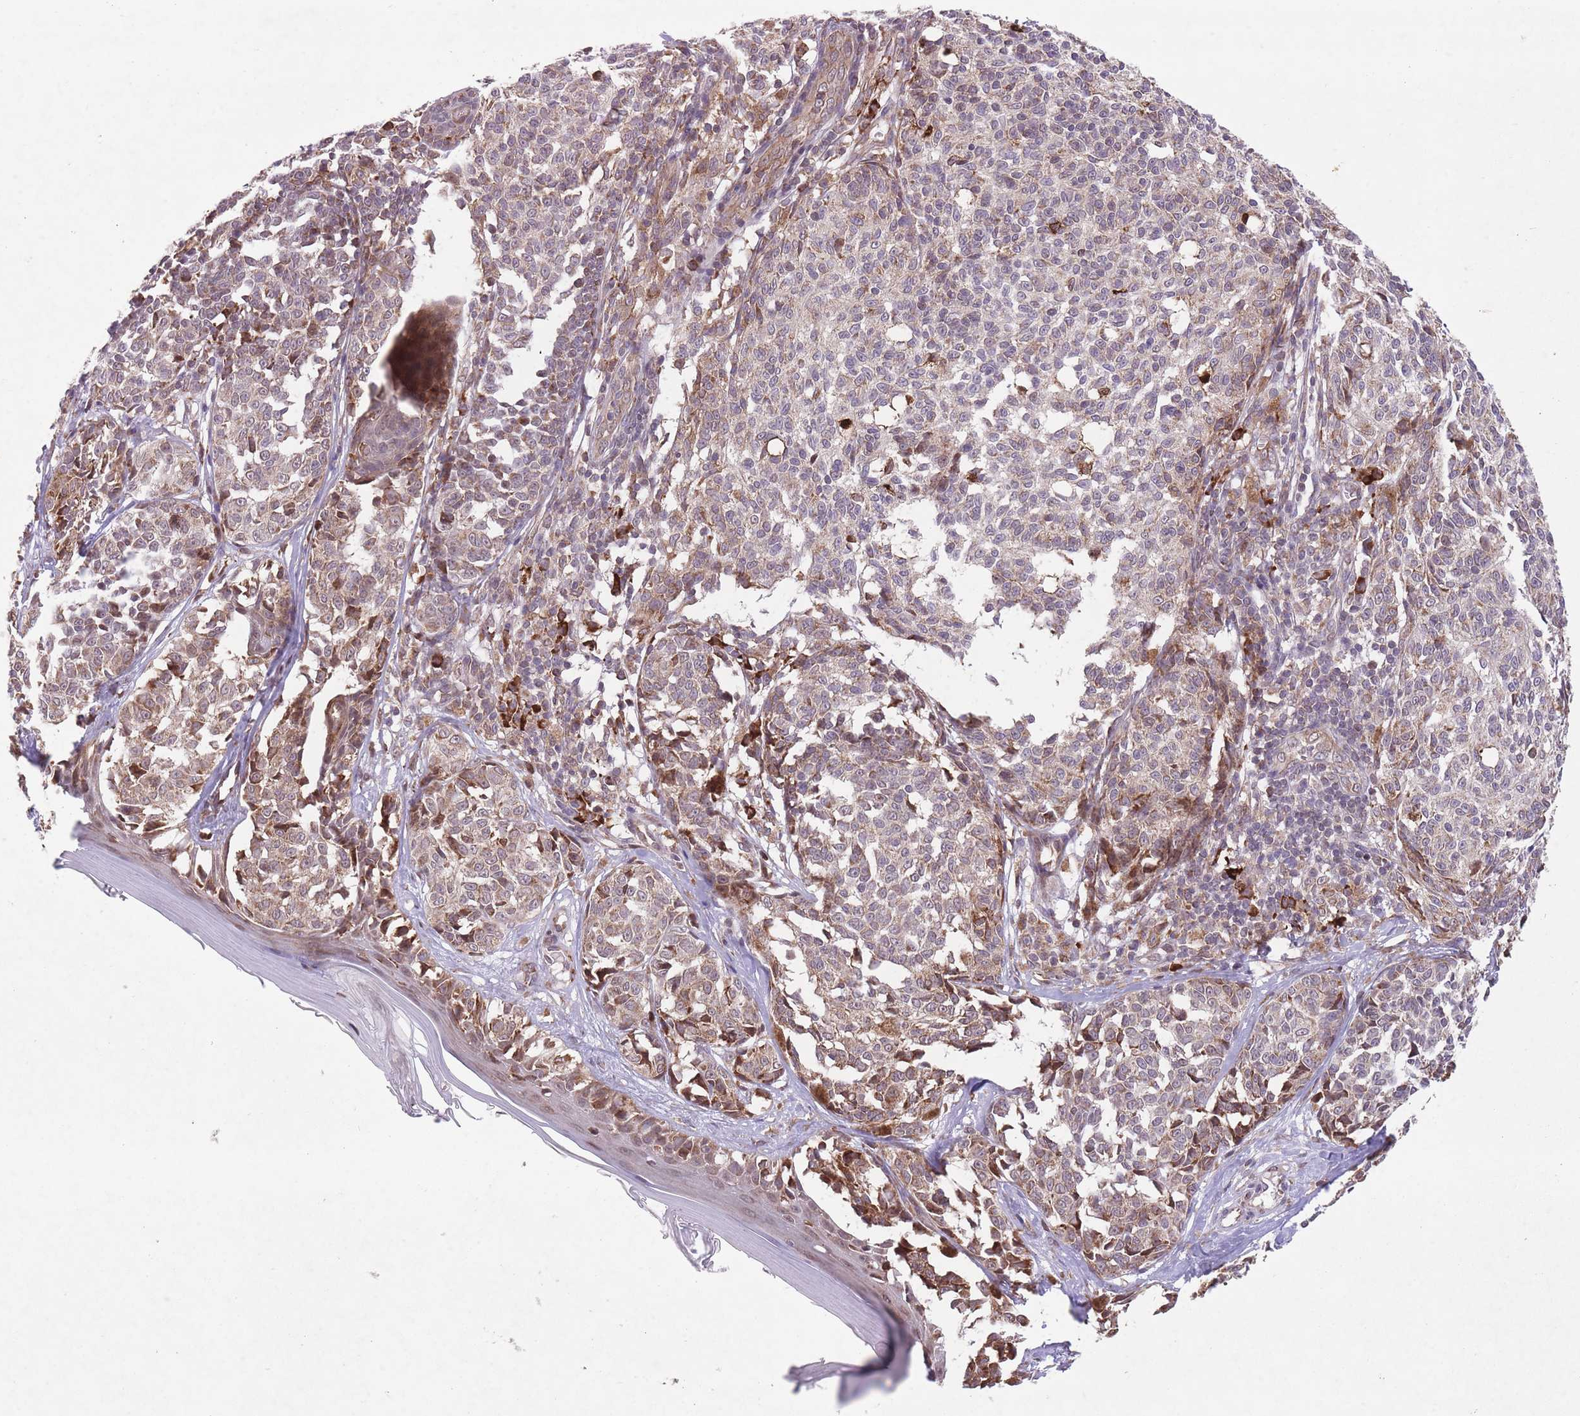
{"staining": {"intensity": "moderate", "quantity": ">75%", "location": "cytoplasmic/membranous"}, "tissue": "melanoma", "cell_type": "Tumor cells", "image_type": "cancer", "snomed": [{"axis": "morphology", "description": "Malignant melanoma, NOS"}, {"axis": "topography", "description": "Skin of upper extremity"}], "caption": "This is an image of IHC staining of malignant melanoma, which shows moderate expression in the cytoplasmic/membranous of tumor cells.", "gene": "TTLL3", "patient": {"sex": "male", "age": 40}}